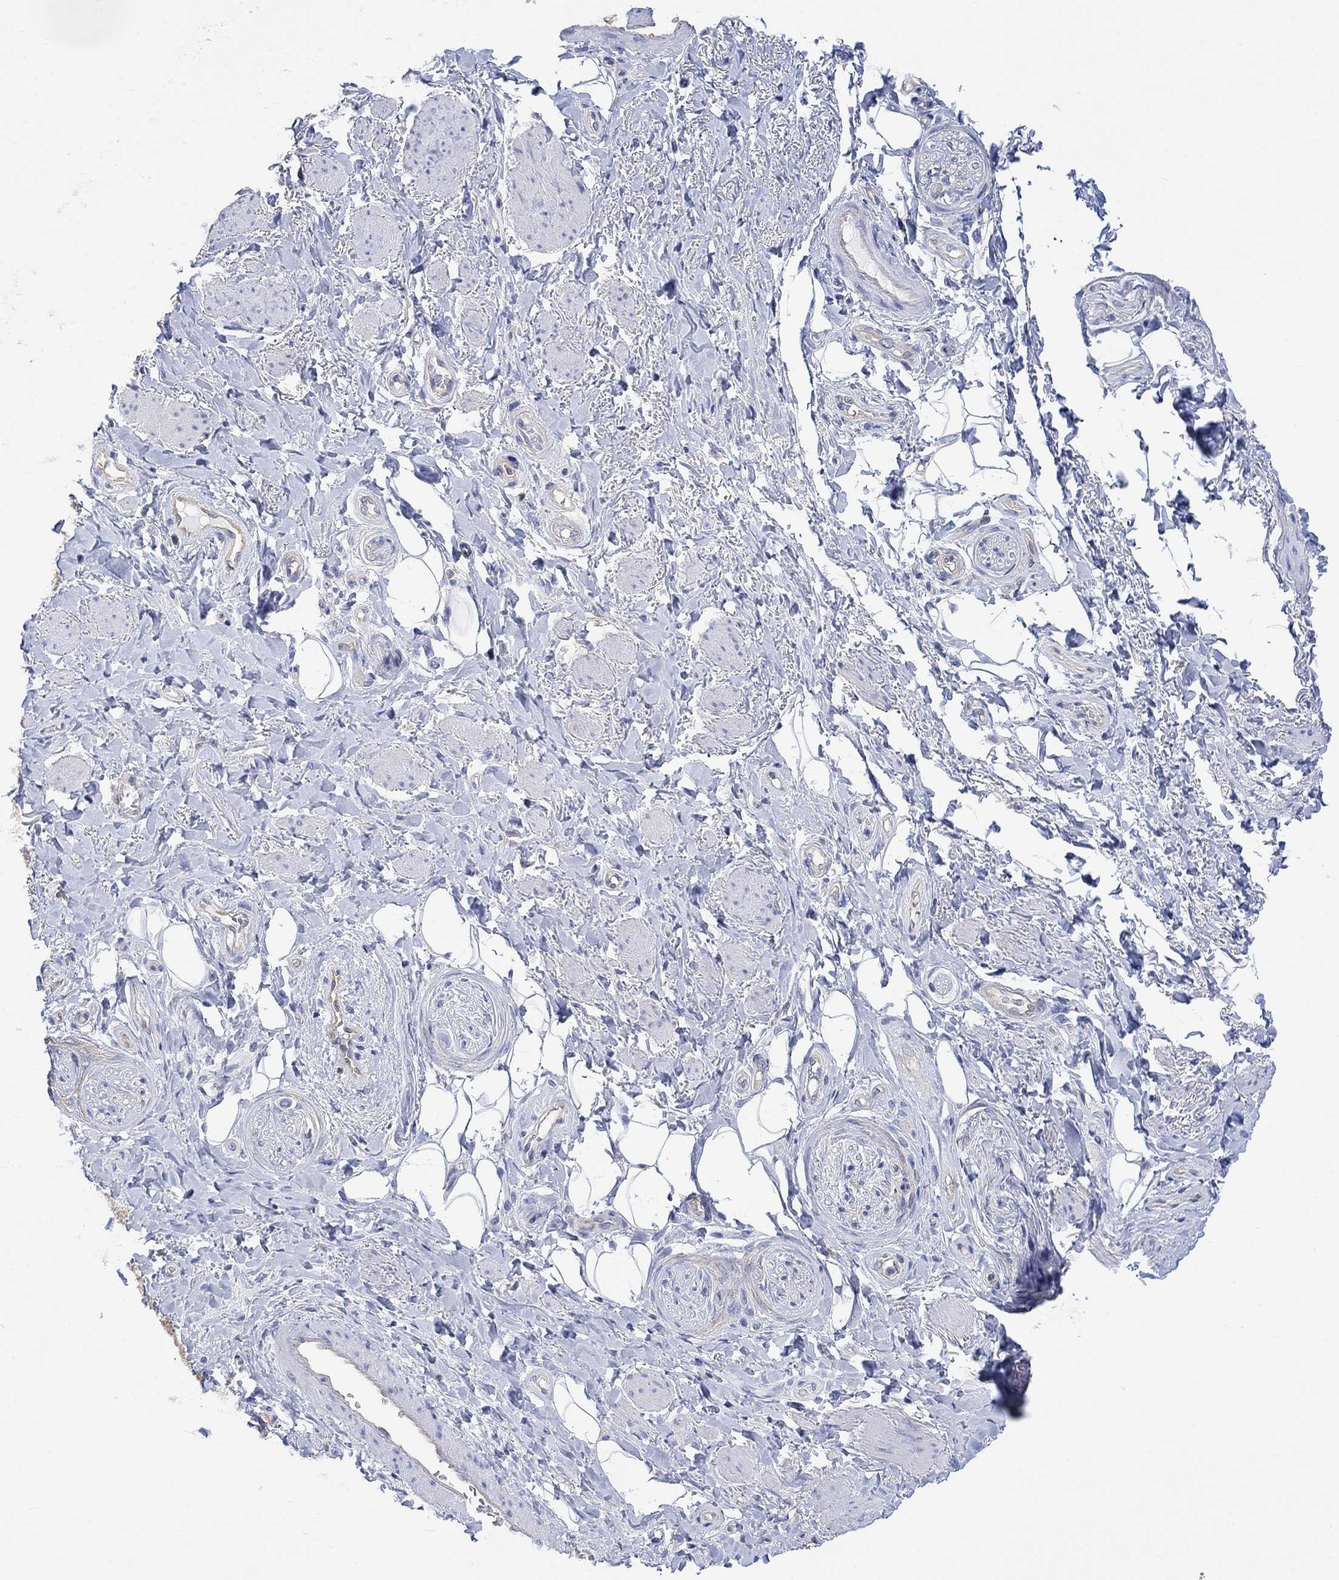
{"staining": {"intensity": "negative", "quantity": "none", "location": "none"}, "tissue": "adipose tissue", "cell_type": "Adipocytes", "image_type": "normal", "snomed": [{"axis": "morphology", "description": "Normal tissue, NOS"}, {"axis": "topography", "description": "Skeletal muscle"}, {"axis": "topography", "description": "Anal"}, {"axis": "topography", "description": "Peripheral nerve tissue"}], "caption": "Immunohistochemistry (IHC) of benign adipose tissue shows no expression in adipocytes.", "gene": "GBP5", "patient": {"sex": "male", "age": 53}}